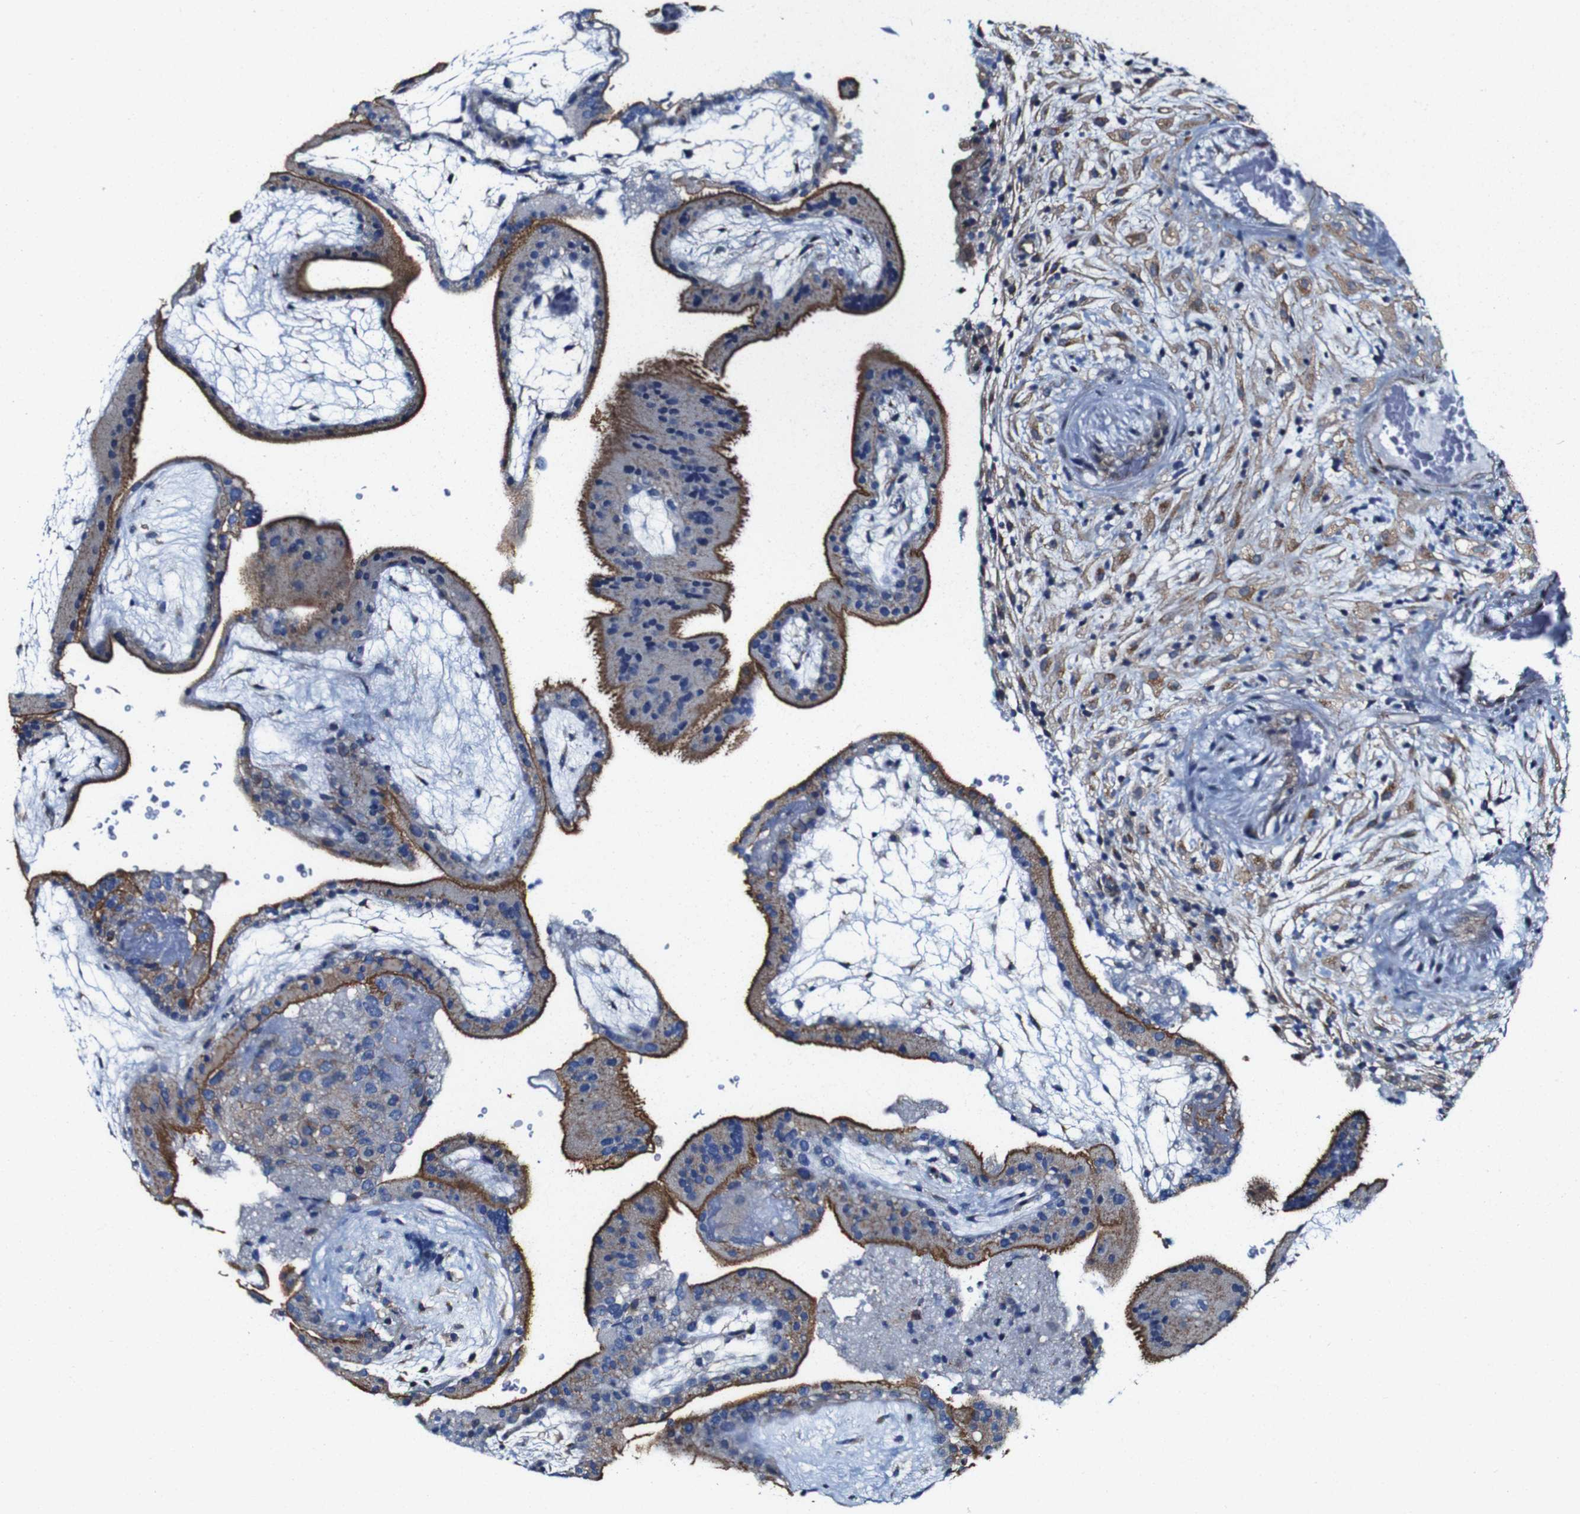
{"staining": {"intensity": "moderate", "quantity": ">75%", "location": "cytoplasmic/membranous"}, "tissue": "placenta", "cell_type": "Decidual cells", "image_type": "normal", "snomed": [{"axis": "morphology", "description": "Normal tissue, NOS"}, {"axis": "topography", "description": "Placenta"}], "caption": "A high-resolution image shows immunohistochemistry staining of benign placenta, which exhibits moderate cytoplasmic/membranous expression in approximately >75% of decidual cells.", "gene": "CSF1R", "patient": {"sex": "female", "age": 19}}